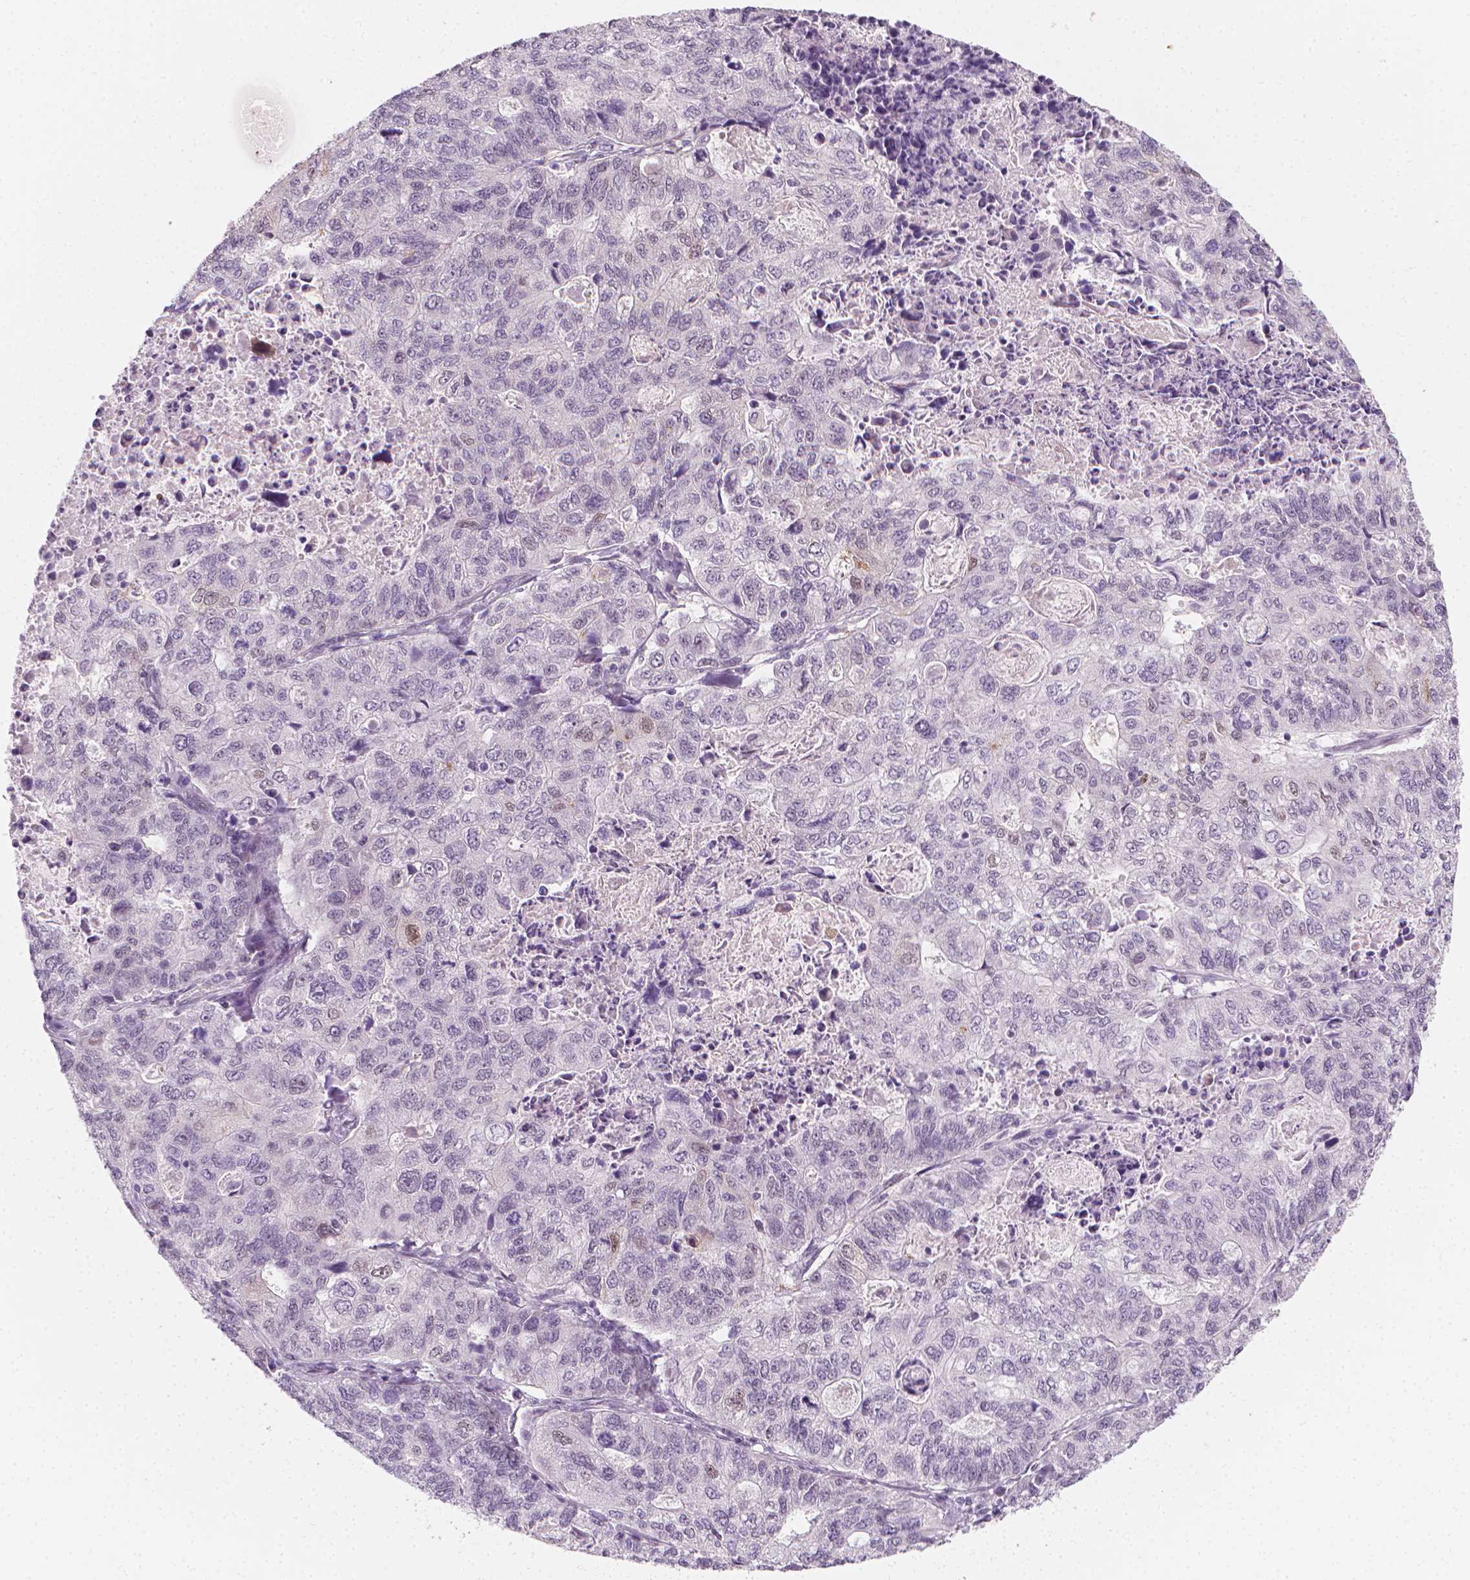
{"staining": {"intensity": "negative", "quantity": "none", "location": "none"}, "tissue": "stomach cancer", "cell_type": "Tumor cells", "image_type": "cancer", "snomed": [{"axis": "morphology", "description": "Adenocarcinoma, NOS"}, {"axis": "topography", "description": "Stomach, upper"}], "caption": "Stomach cancer (adenocarcinoma) stained for a protein using immunohistochemistry displays no staining tumor cells.", "gene": "CDKN1C", "patient": {"sex": "female", "age": 67}}